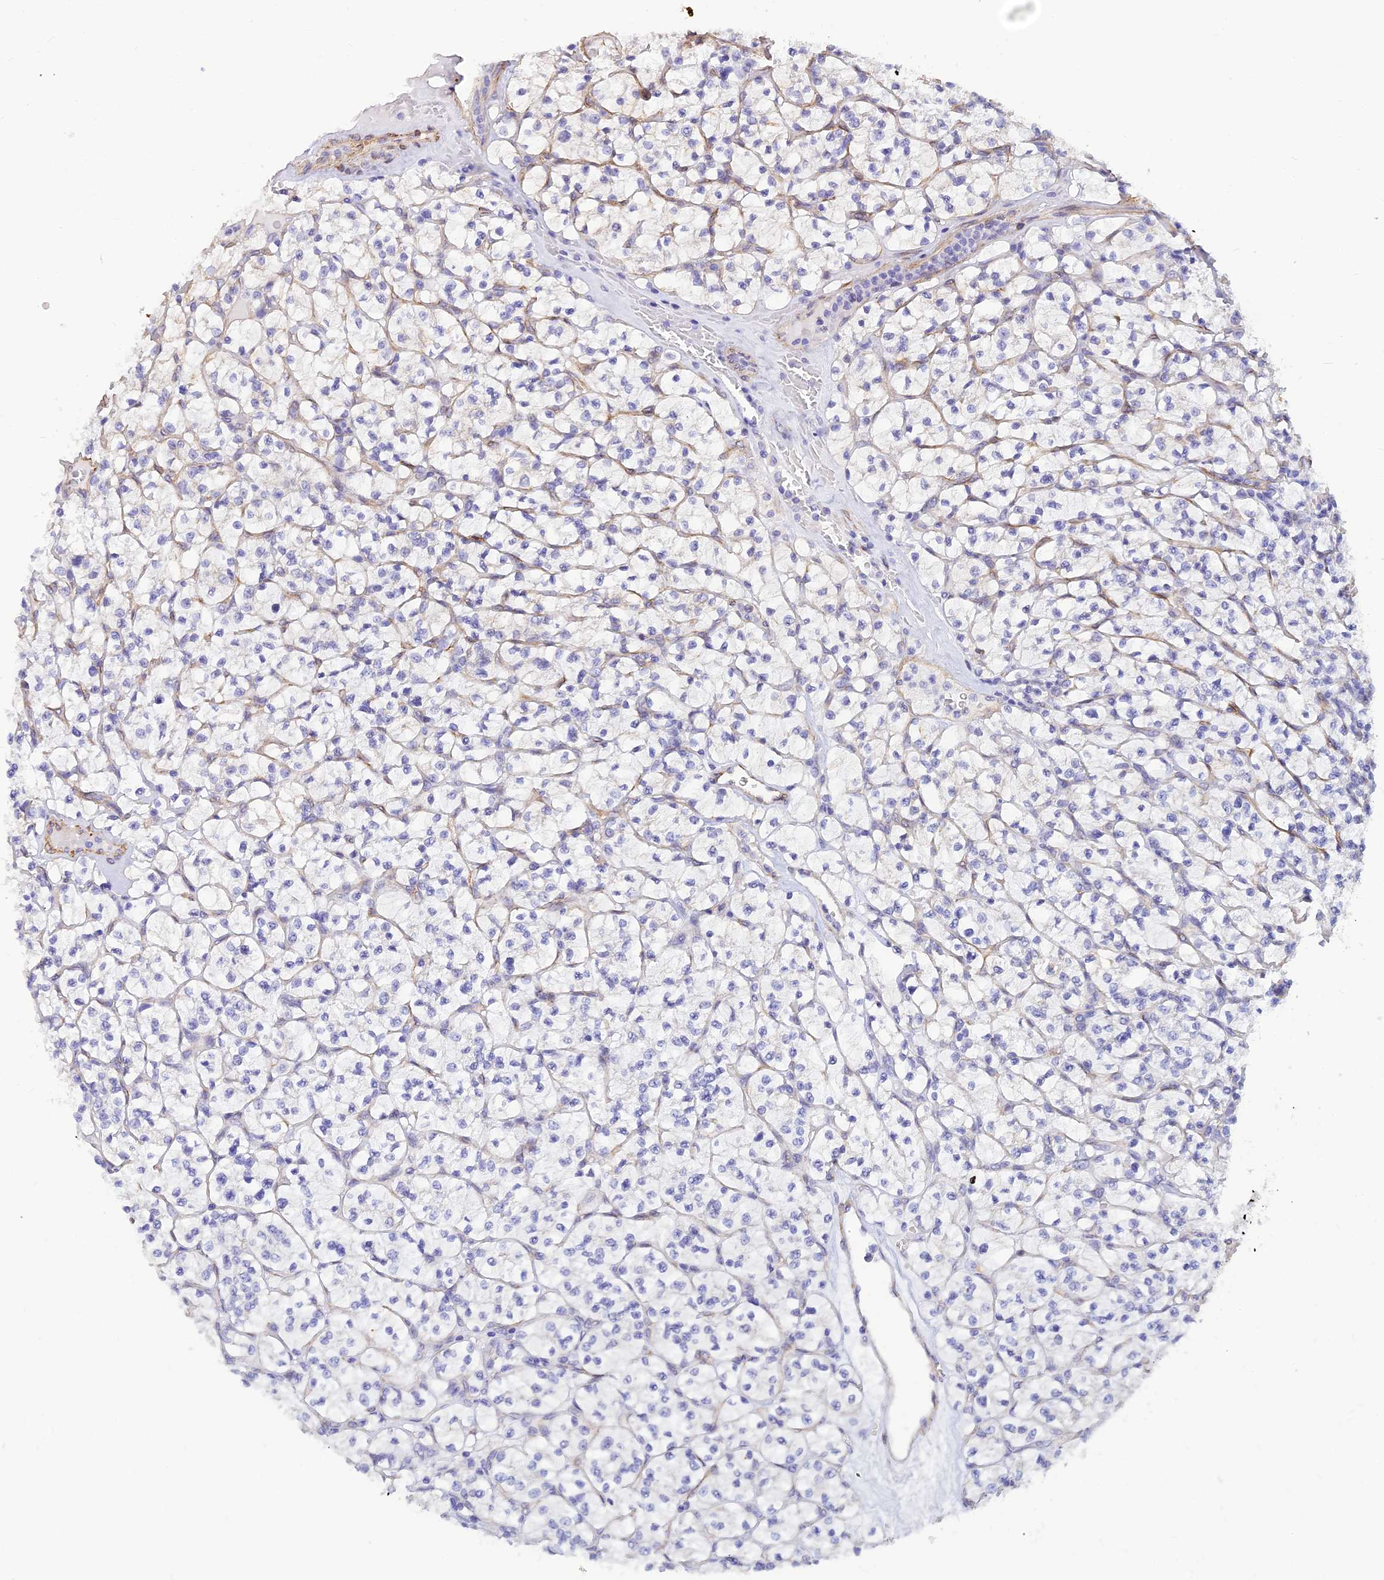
{"staining": {"intensity": "negative", "quantity": "none", "location": "none"}, "tissue": "renal cancer", "cell_type": "Tumor cells", "image_type": "cancer", "snomed": [{"axis": "morphology", "description": "Adenocarcinoma, NOS"}, {"axis": "topography", "description": "Kidney"}], "caption": "A photomicrograph of human renal adenocarcinoma is negative for staining in tumor cells. (DAB (3,3'-diaminobenzidine) immunohistochemistry (IHC), high magnification).", "gene": "ALDH1L2", "patient": {"sex": "female", "age": 64}}